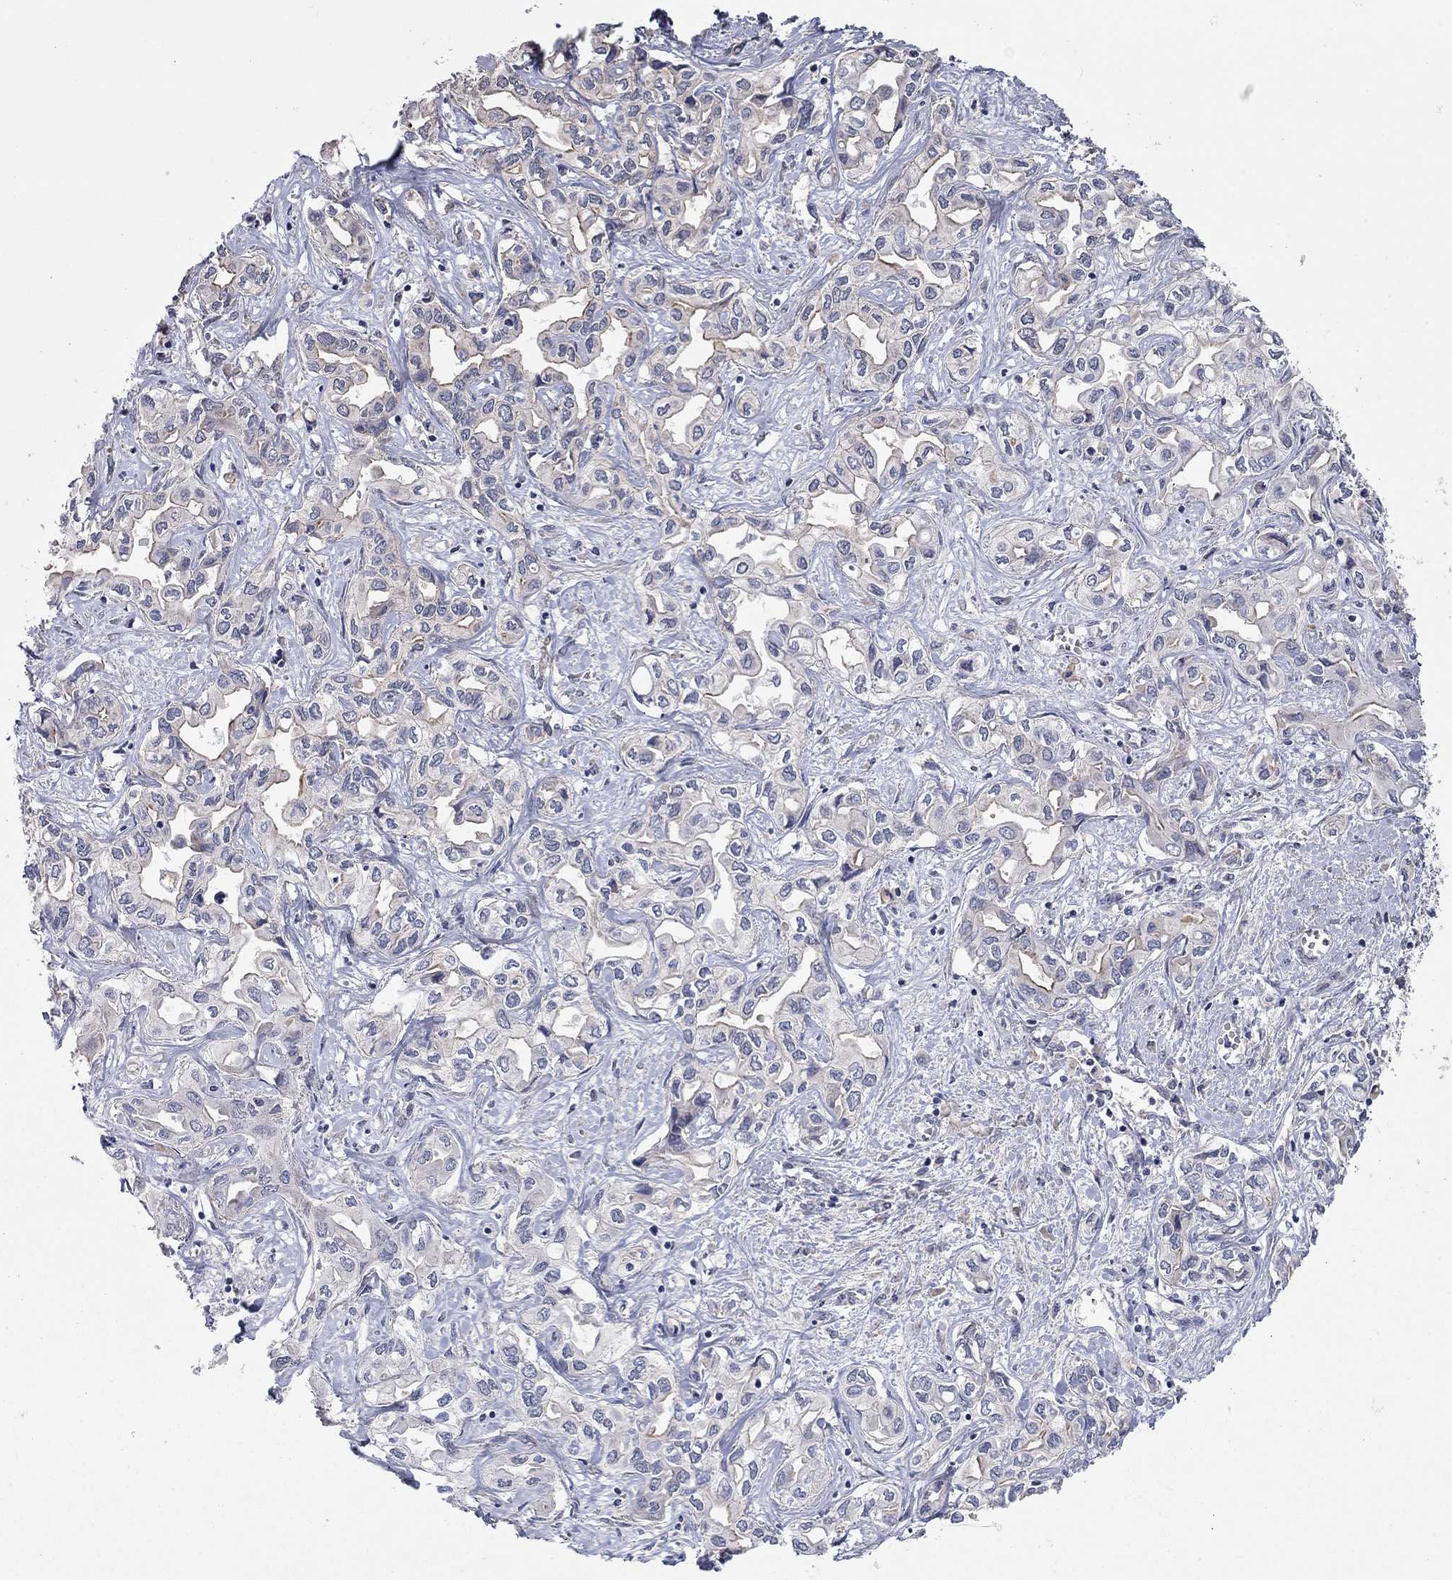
{"staining": {"intensity": "moderate", "quantity": "<25%", "location": "cytoplasmic/membranous"}, "tissue": "liver cancer", "cell_type": "Tumor cells", "image_type": "cancer", "snomed": [{"axis": "morphology", "description": "Cholangiocarcinoma"}, {"axis": "topography", "description": "Liver"}], "caption": "Human liver cancer (cholangiocarcinoma) stained for a protein (brown) demonstrates moderate cytoplasmic/membranous positive expression in about <25% of tumor cells.", "gene": "WASF3", "patient": {"sex": "female", "age": 64}}